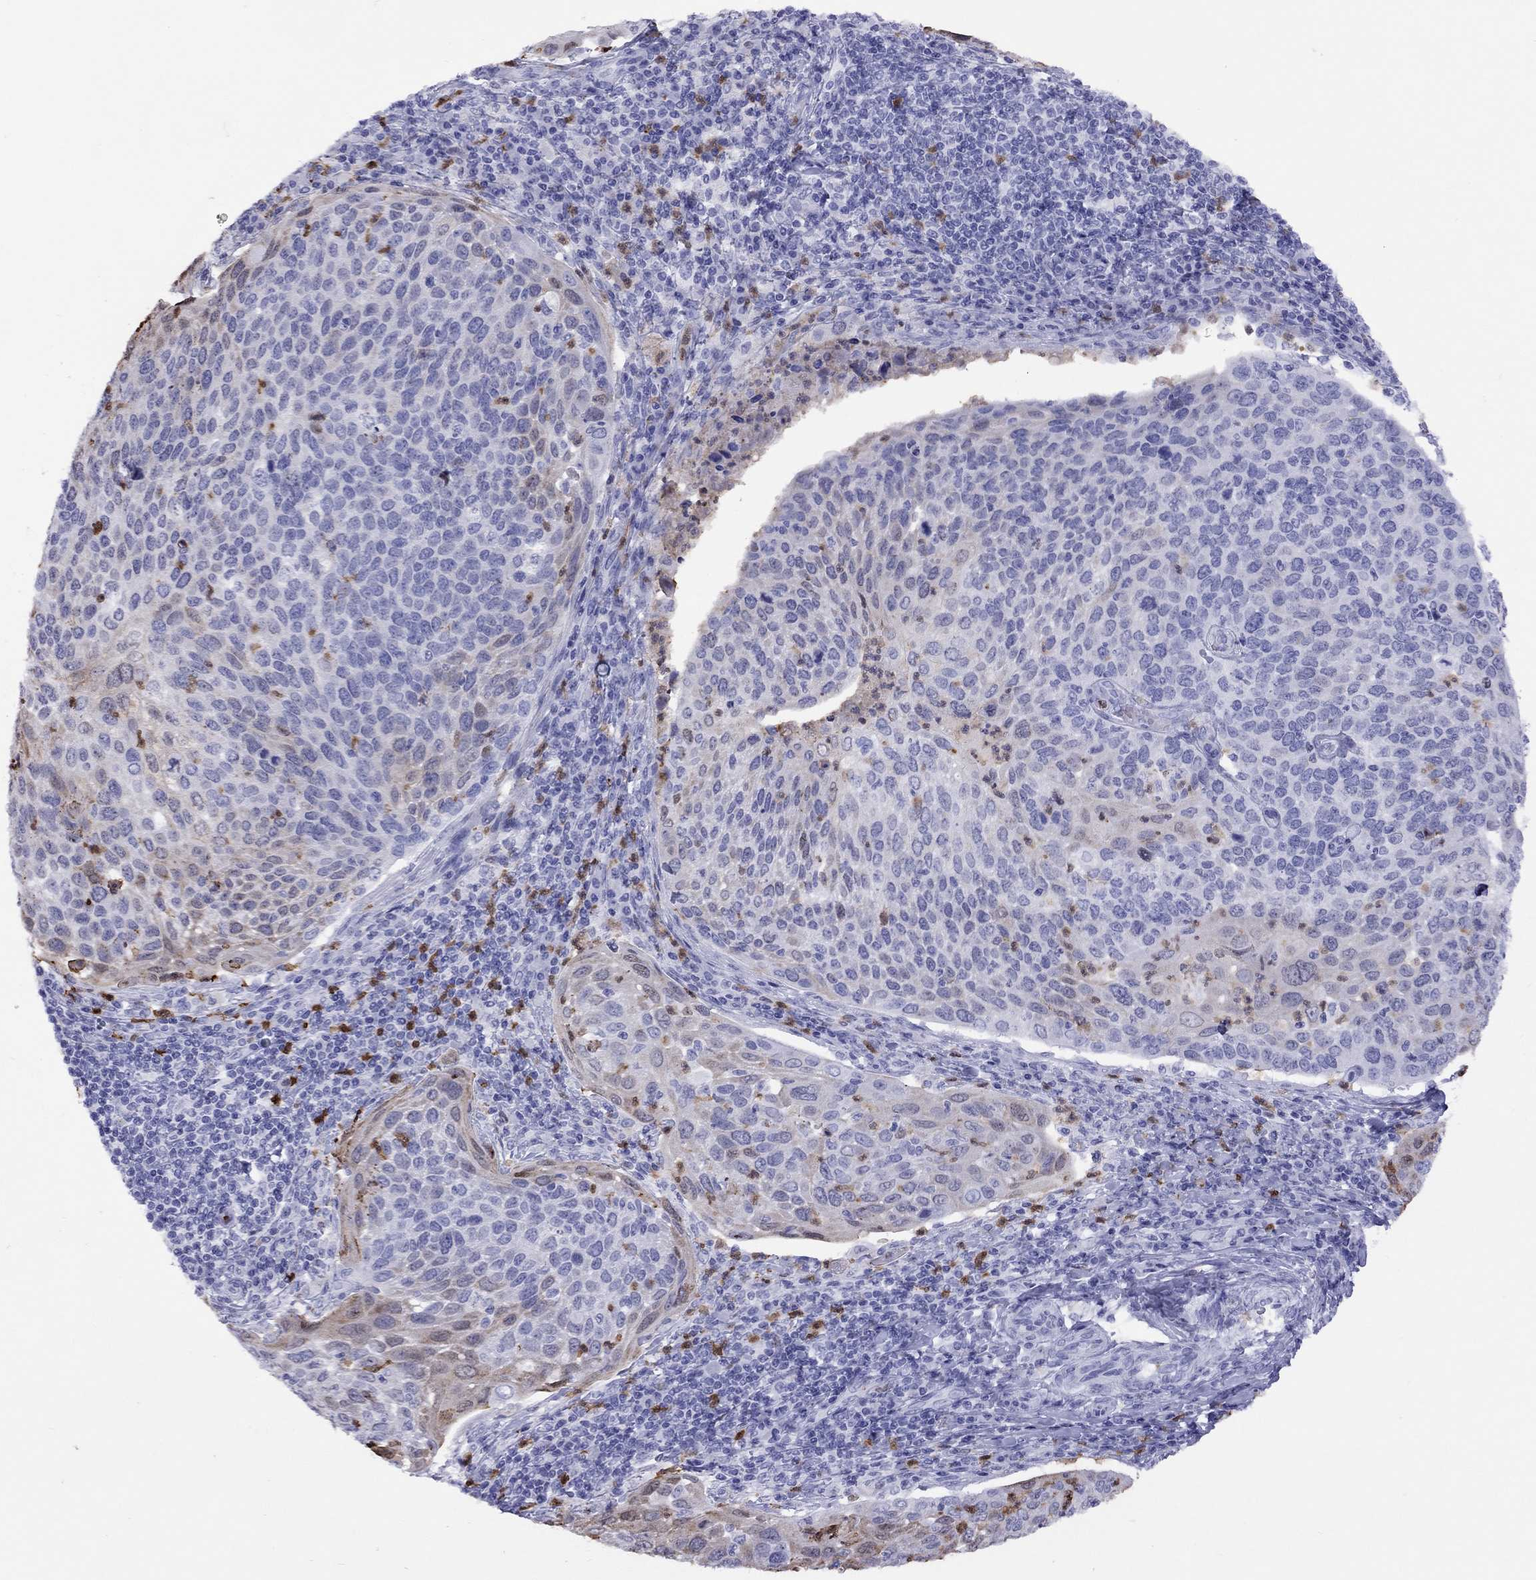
{"staining": {"intensity": "negative", "quantity": "none", "location": "none"}, "tissue": "cervical cancer", "cell_type": "Tumor cells", "image_type": "cancer", "snomed": [{"axis": "morphology", "description": "Squamous cell carcinoma, NOS"}, {"axis": "topography", "description": "Cervix"}], "caption": "Immunohistochemical staining of human squamous cell carcinoma (cervical) shows no significant expression in tumor cells.", "gene": "SLAMF1", "patient": {"sex": "female", "age": 54}}